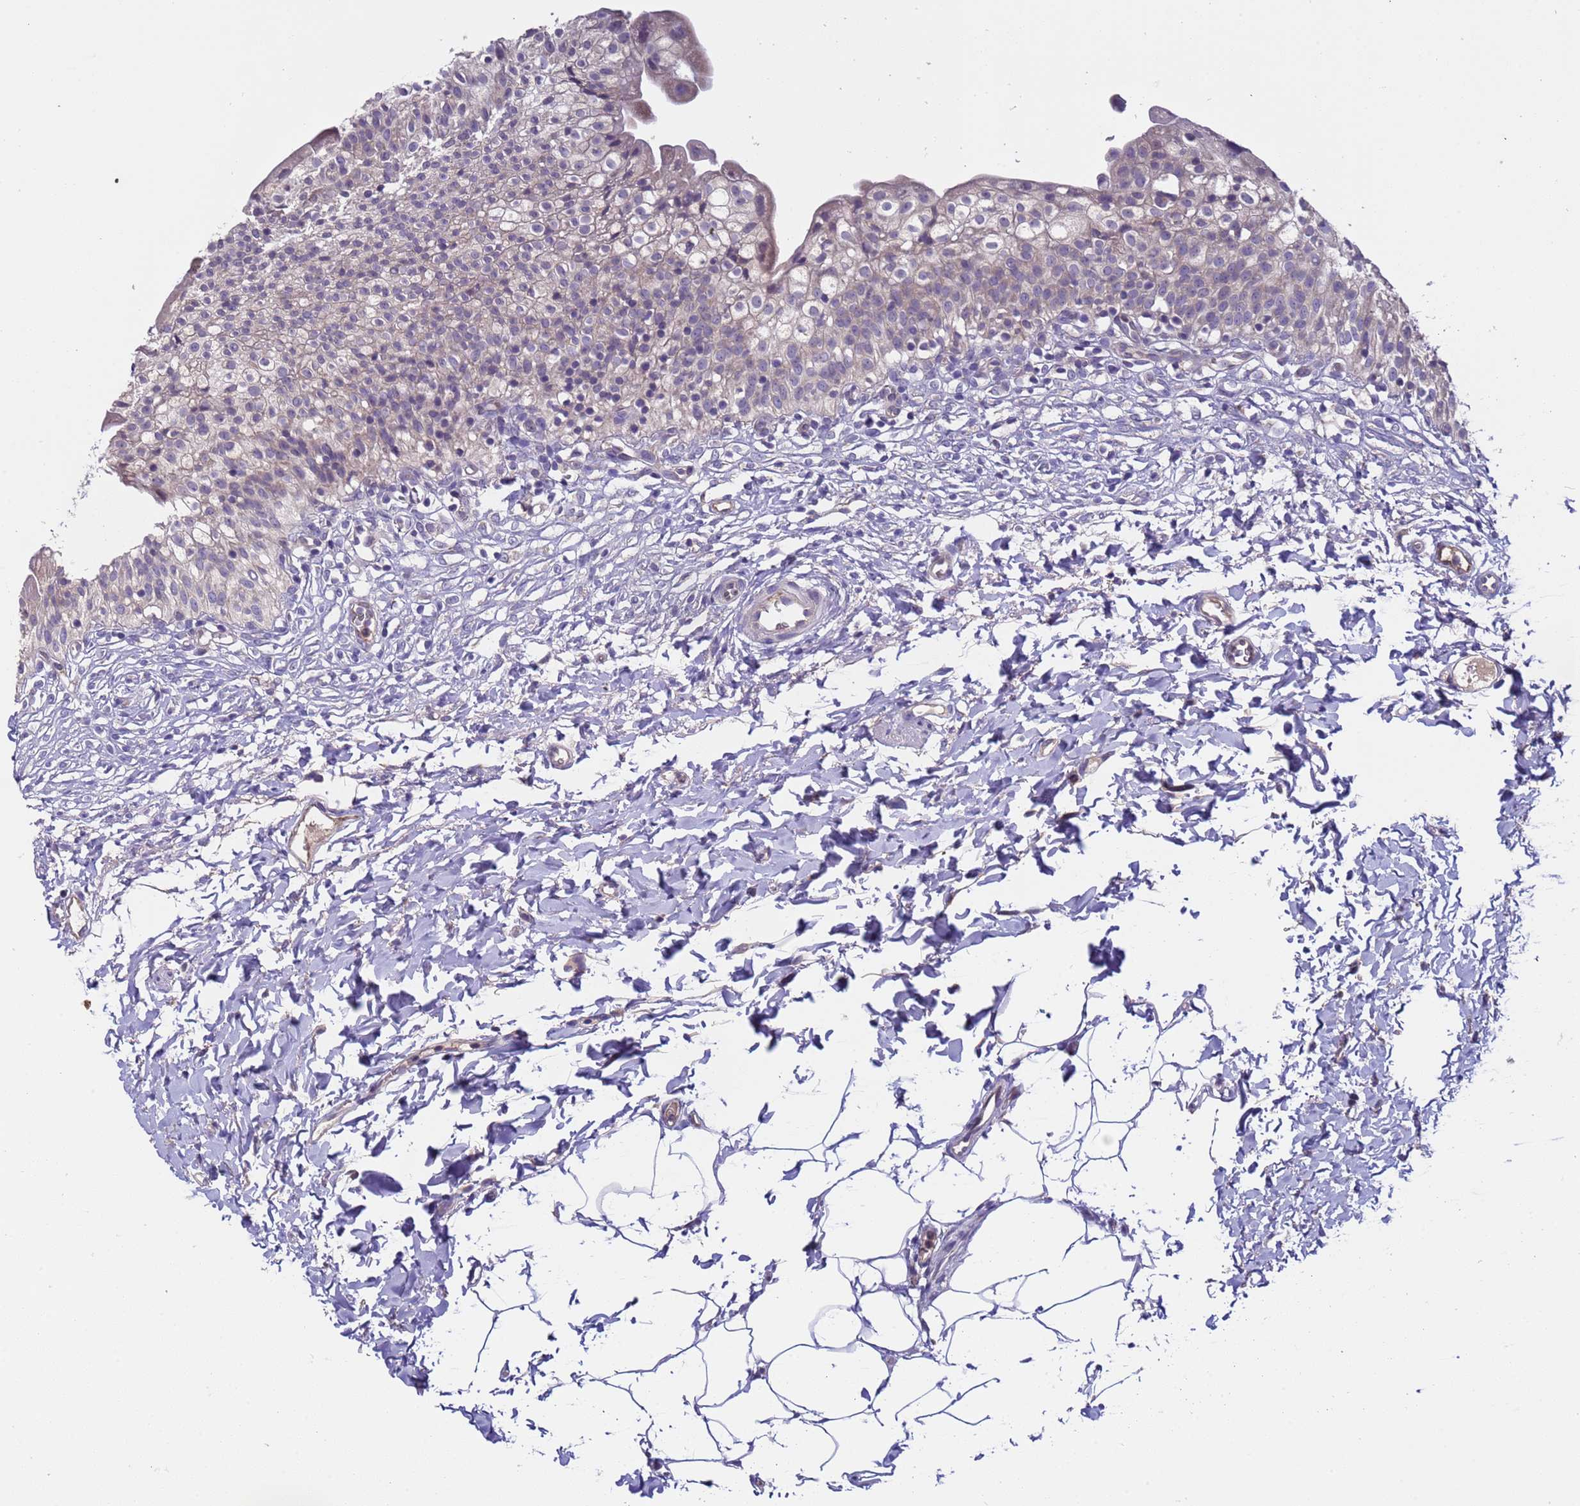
{"staining": {"intensity": "weak", "quantity": "<25%", "location": "cytoplasmic/membranous"}, "tissue": "urinary bladder", "cell_type": "Urothelial cells", "image_type": "normal", "snomed": [{"axis": "morphology", "description": "Normal tissue, NOS"}, {"axis": "topography", "description": "Urinary bladder"}], "caption": "DAB immunohistochemical staining of normal human urinary bladder displays no significant positivity in urothelial cells. (Brightfield microscopy of DAB (3,3'-diaminobenzidine) immunohistochemistry at high magnification).", "gene": "ZNF248", "patient": {"sex": "male", "age": 55}}